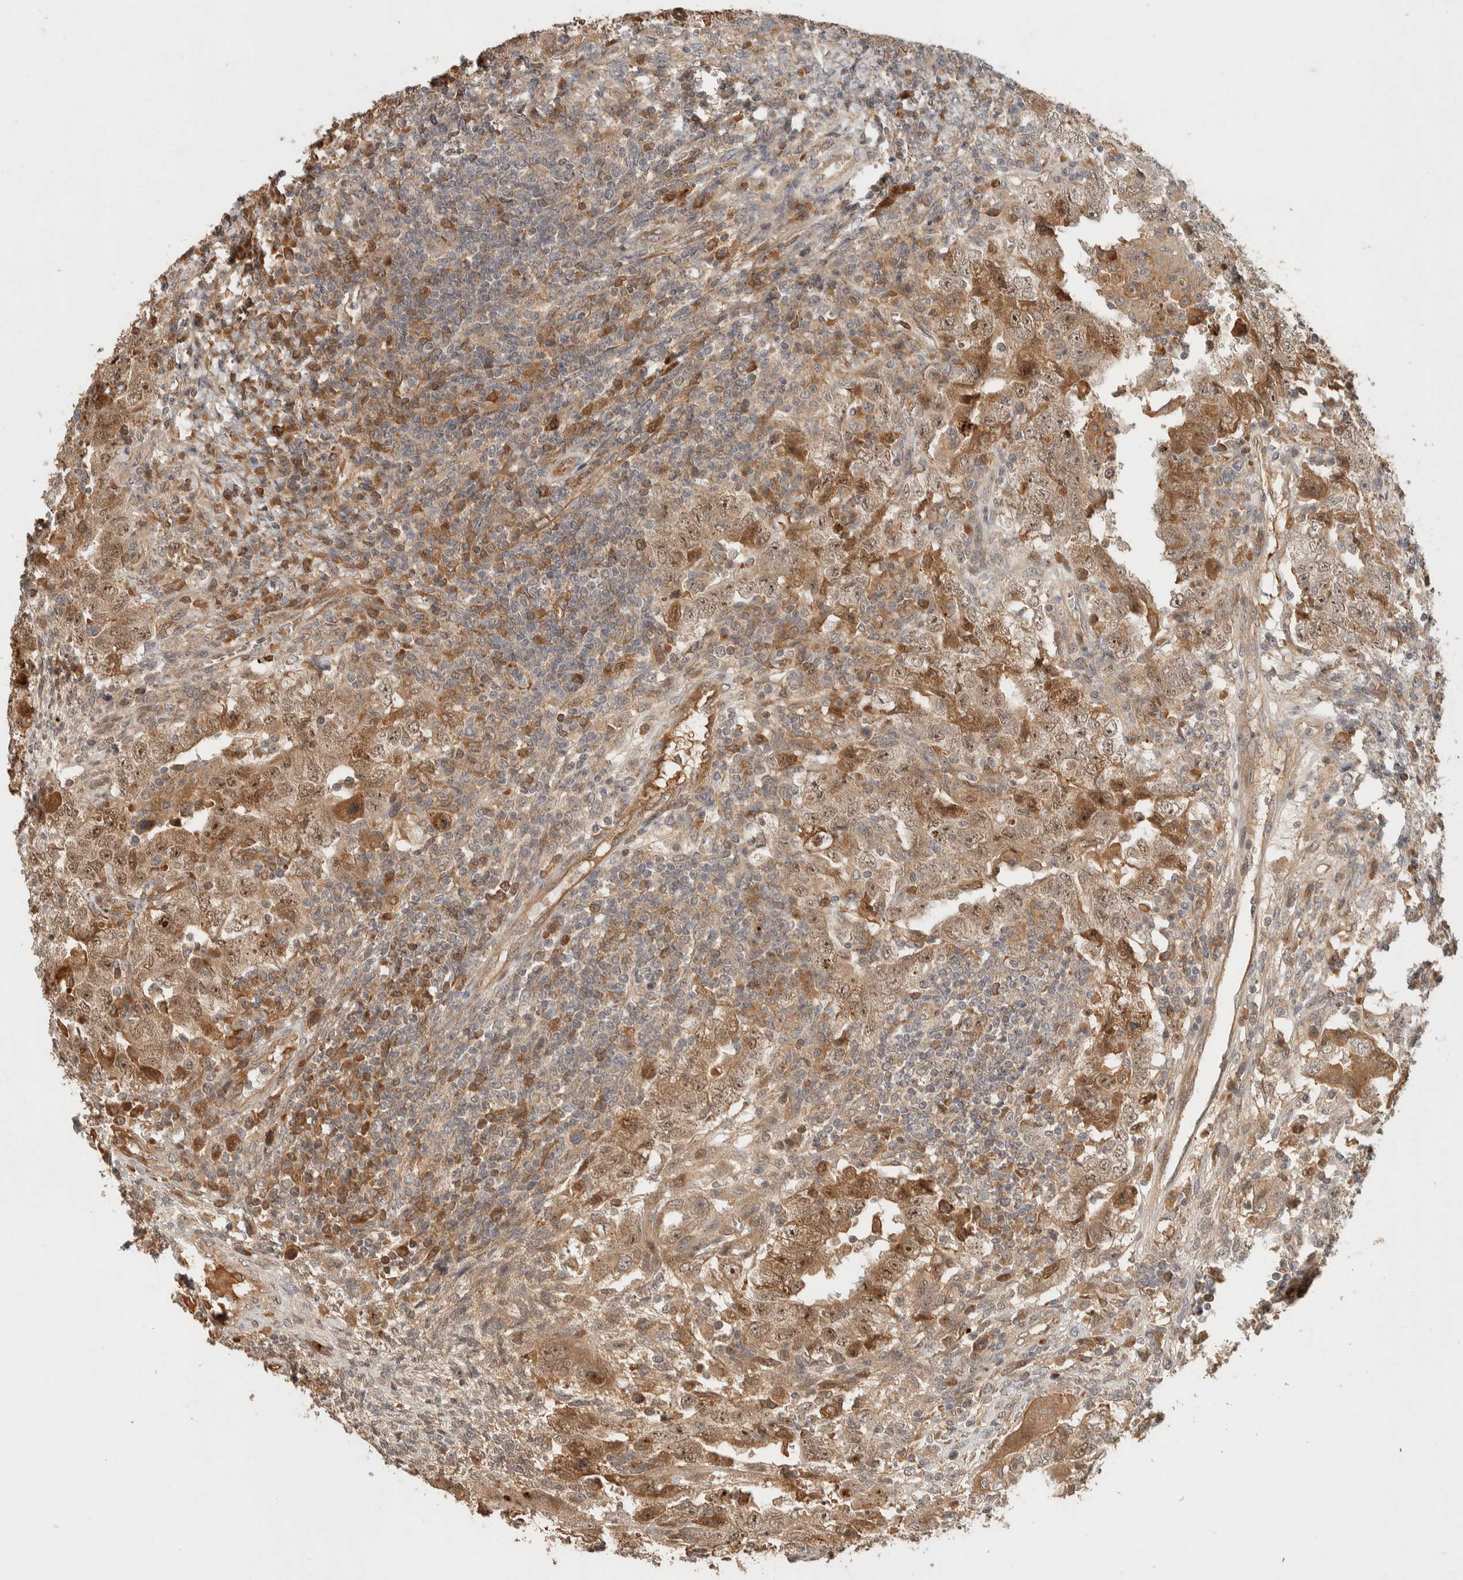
{"staining": {"intensity": "moderate", "quantity": ">75%", "location": "cytoplasmic/membranous,nuclear"}, "tissue": "testis cancer", "cell_type": "Tumor cells", "image_type": "cancer", "snomed": [{"axis": "morphology", "description": "Carcinoma, Embryonal, NOS"}, {"axis": "topography", "description": "Testis"}], "caption": "Immunohistochemistry micrograph of embryonal carcinoma (testis) stained for a protein (brown), which displays medium levels of moderate cytoplasmic/membranous and nuclear positivity in about >75% of tumor cells.", "gene": "ZBTB2", "patient": {"sex": "male", "age": 26}}